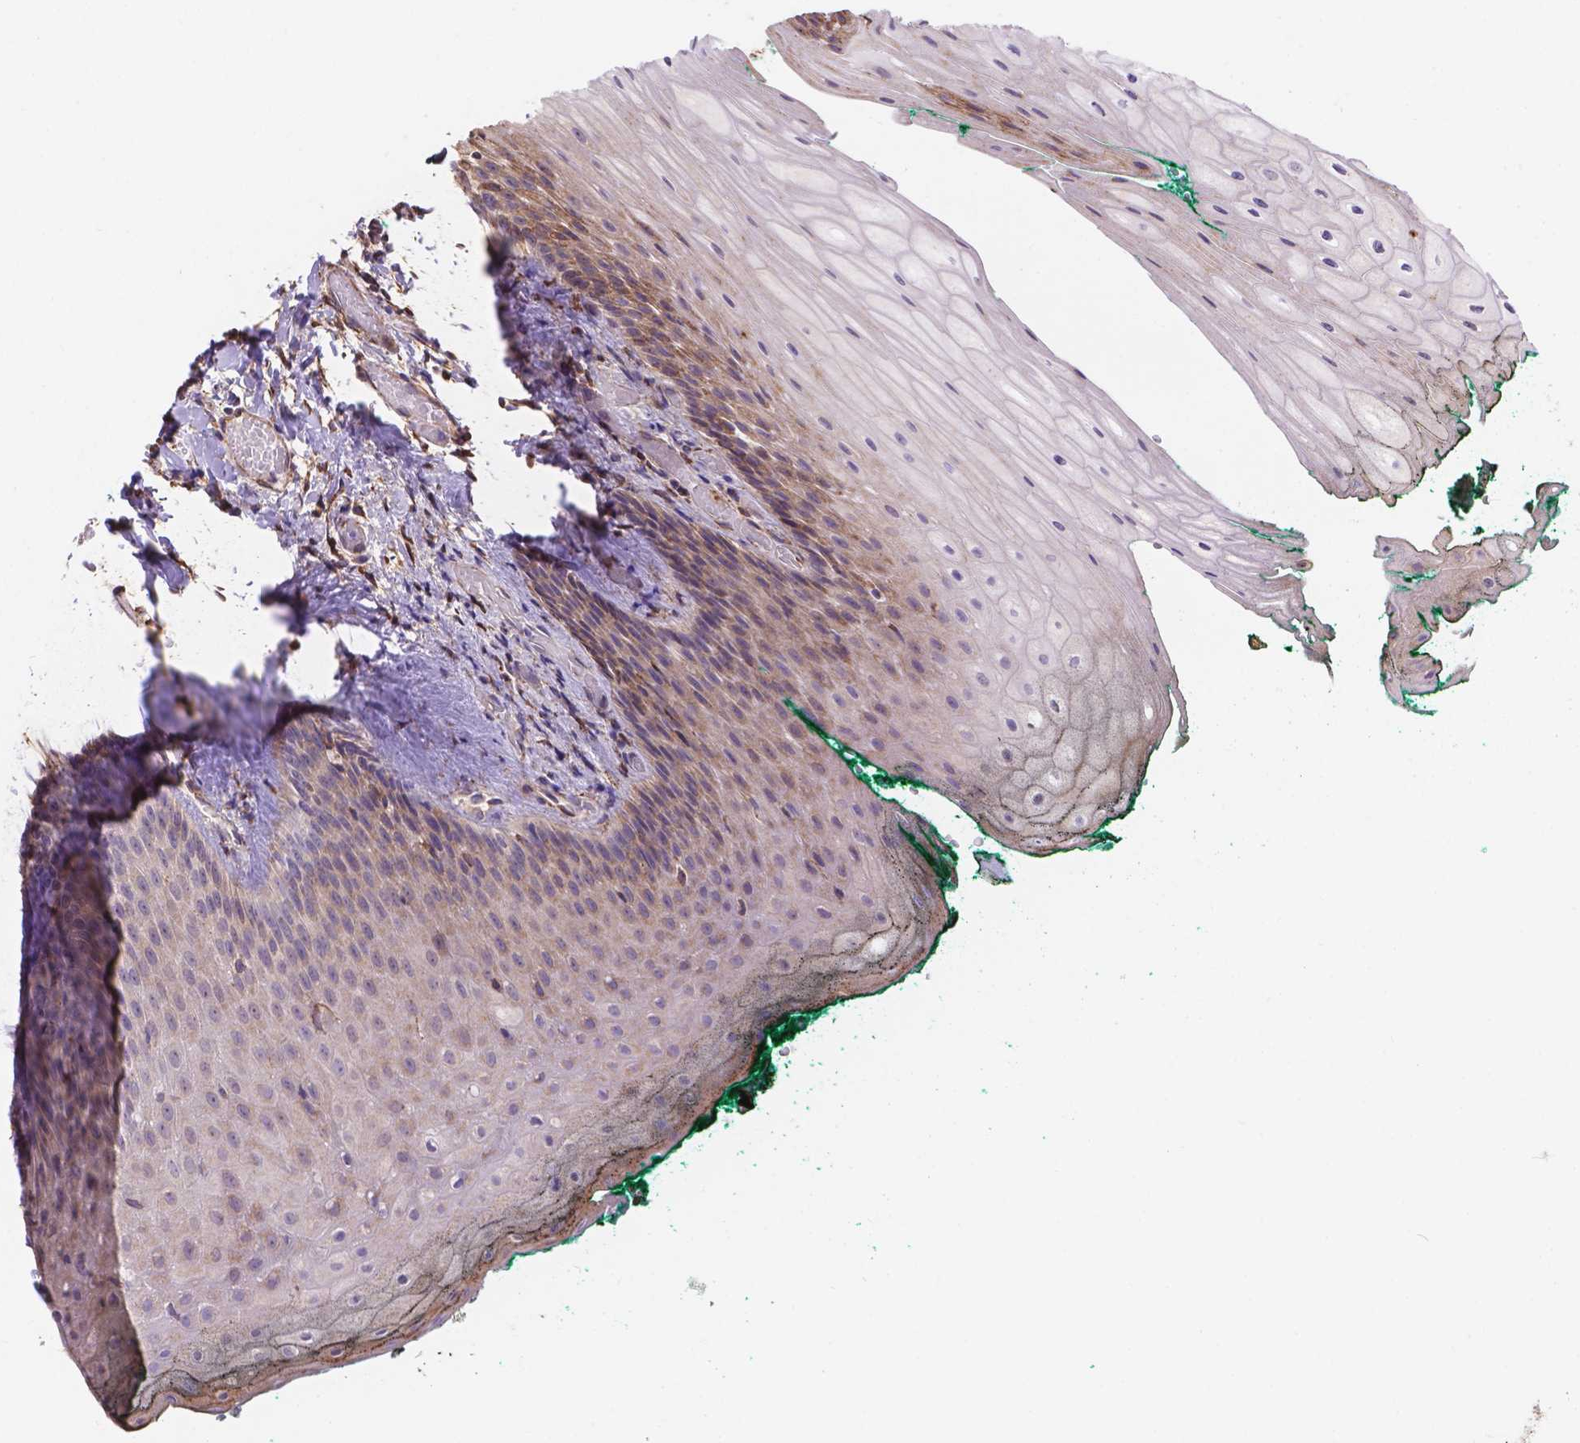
{"staining": {"intensity": "moderate", "quantity": "<25%", "location": "cytoplasmic/membranous"}, "tissue": "oral mucosa", "cell_type": "Squamous epithelial cells", "image_type": "normal", "snomed": [{"axis": "morphology", "description": "Normal tissue, NOS"}, {"axis": "topography", "description": "Oral tissue"}, {"axis": "topography", "description": "Head-Neck"}], "caption": "Oral mucosa stained with DAB (3,3'-diaminobenzidine) immunohistochemistry (IHC) exhibits low levels of moderate cytoplasmic/membranous positivity in about <25% of squamous epithelial cells.", "gene": "IPO11", "patient": {"sex": "female", "age": 68}}